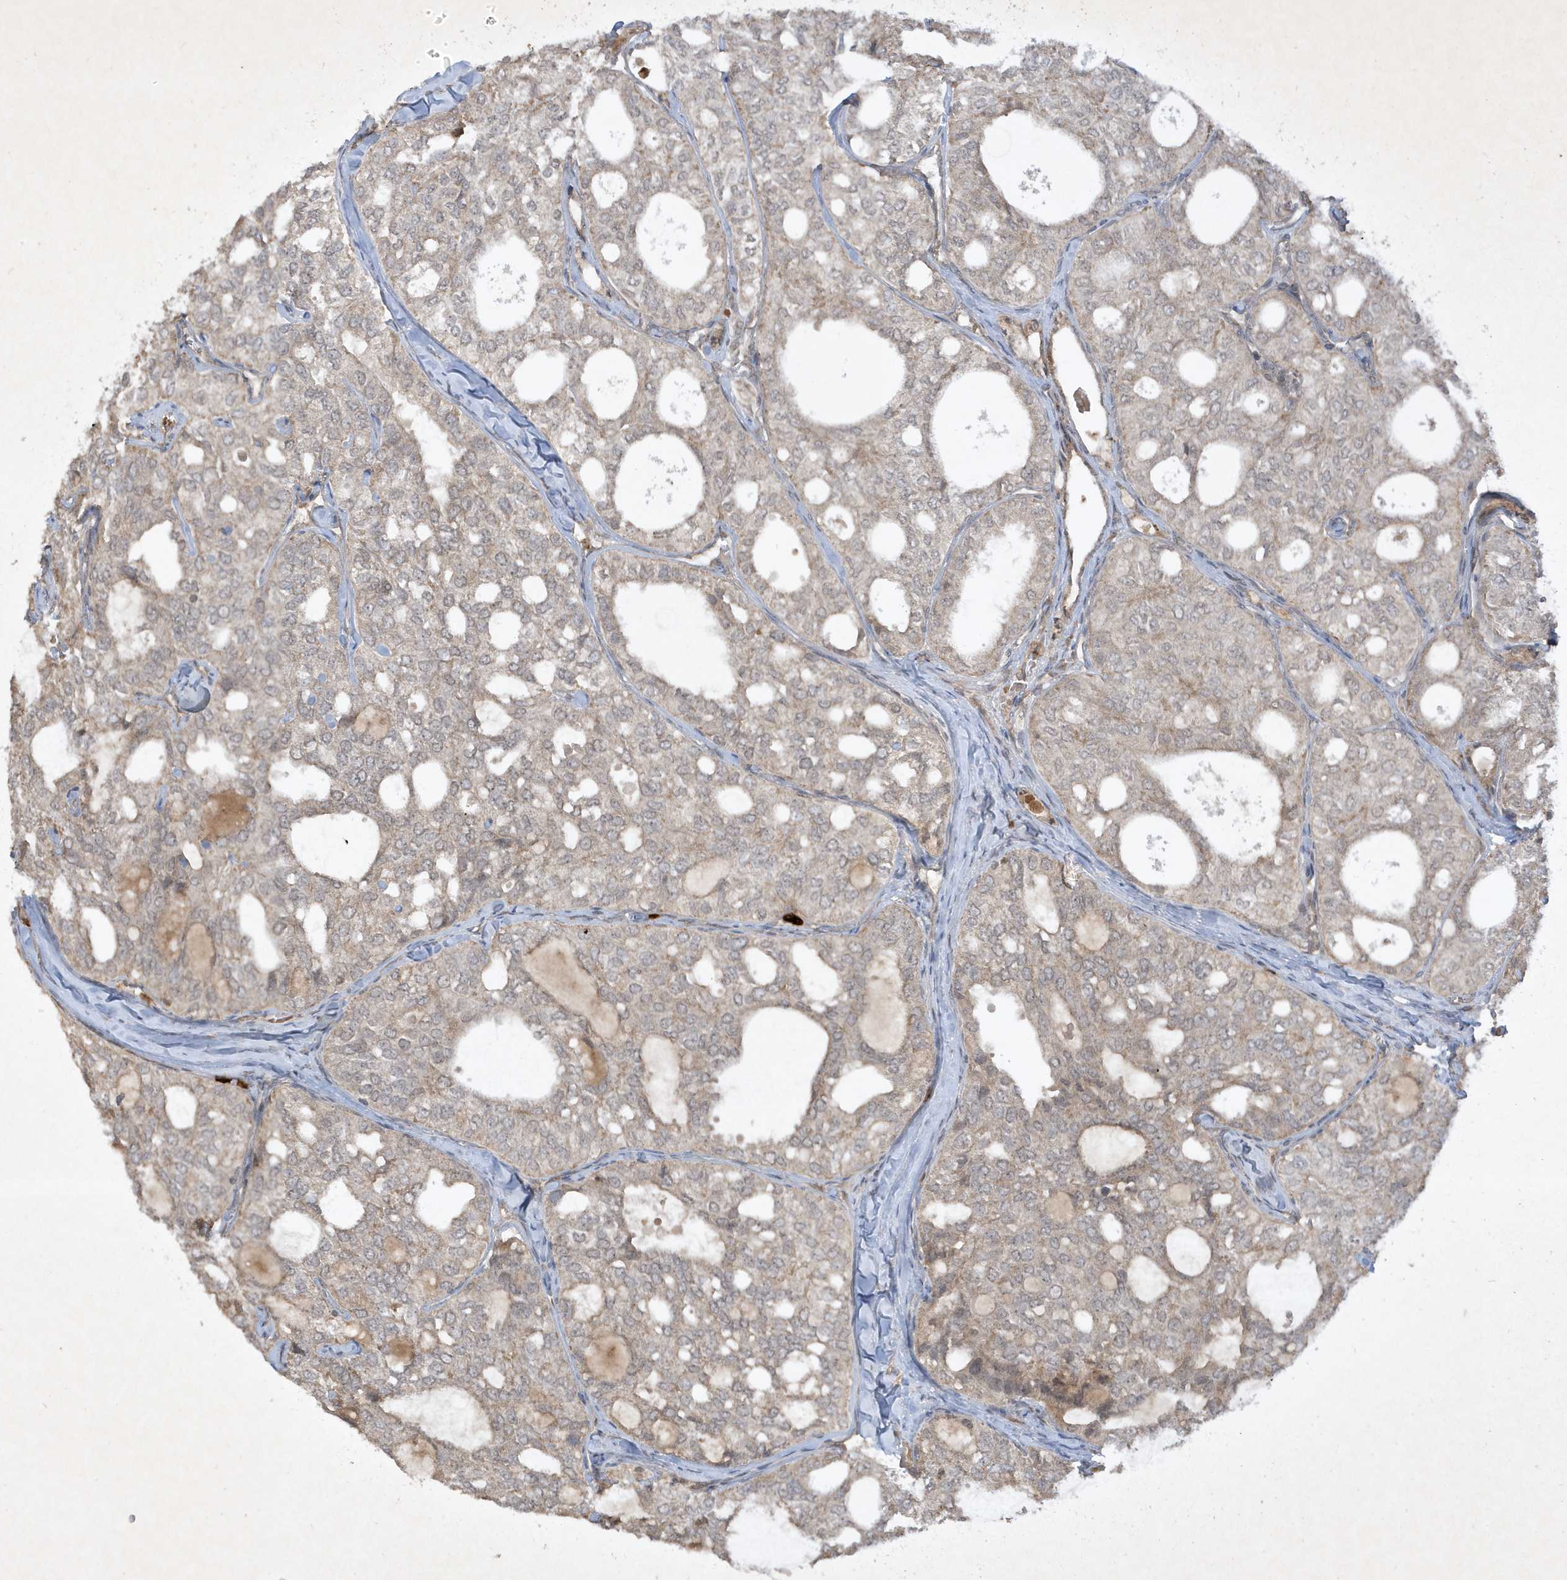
{"staining": {"intensity": "negative", "quantity": "none", "location": "none"}, "tissue": "thyroid cancer", "cell_type": "Tumor cells", "image_type": "cancer", "snomed": [{"axis": "morphology", "description": "Follicular adenoma carcinoma, NOS"}, {"axis": "topography", "description": "Thyroid gland"}], "caption": "Tumor cells are negative for protein expression in human thyroid follicular adenoma carcinoma.", "gene": "ZNF213", "patient": {"sex": "male", "age": 75}}